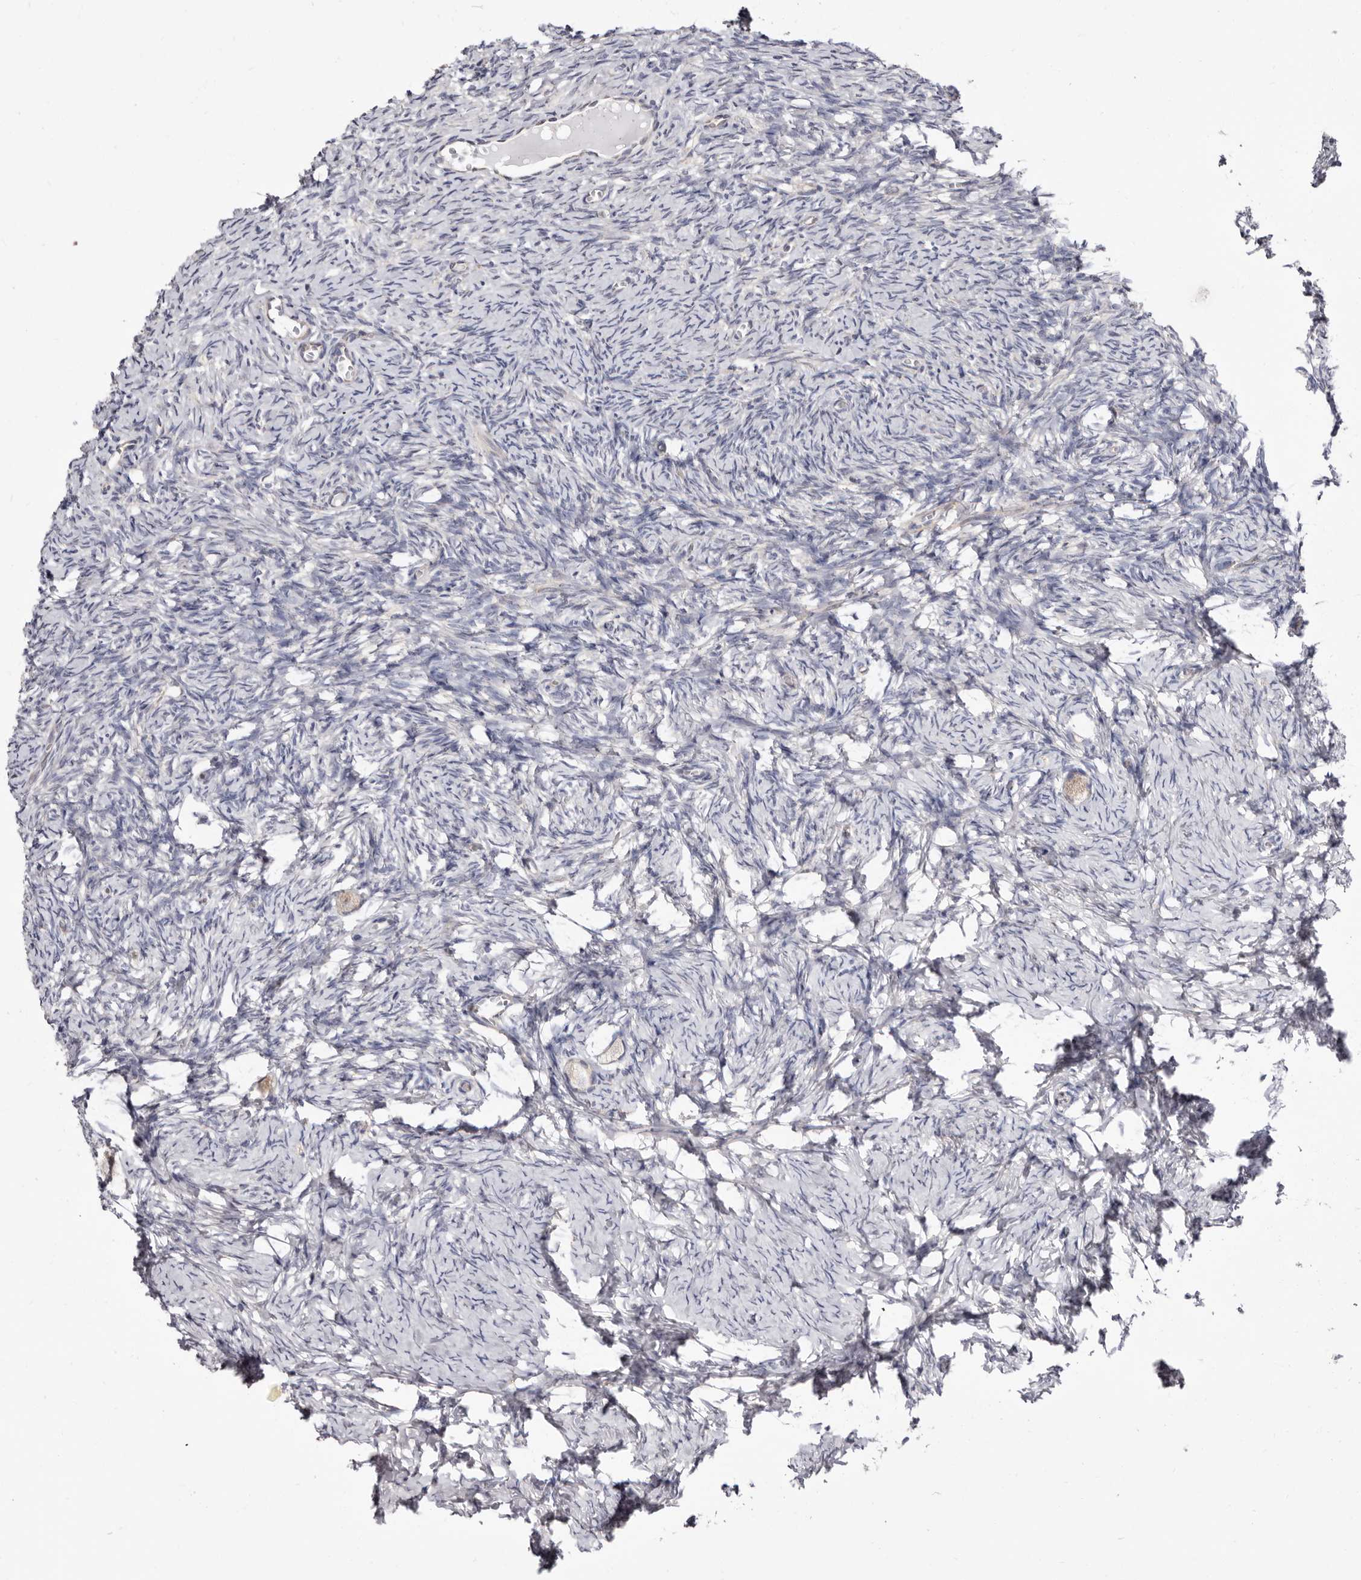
{"staining": {"intensity": "weak", "quantity": ">75%", "location": "cytoplasmic/membranous"}, "tissue": "ovary", "cell_type": "Follicle cells", "image_type": "normal", "snomed": [{"axis": "morphology", "description": "Normal tissue, NOS"}, {"axis": "topography", "description": "Ovary"}], "caption": "The micrograph reveals immunohistochemical staining of benign ovary. There is weak cytoplasmic/membranous staining is appreciated in approximately >75% of follicle cells.", "gene": "COQ8B", "patient": {"sex": "female", "age": 27}}